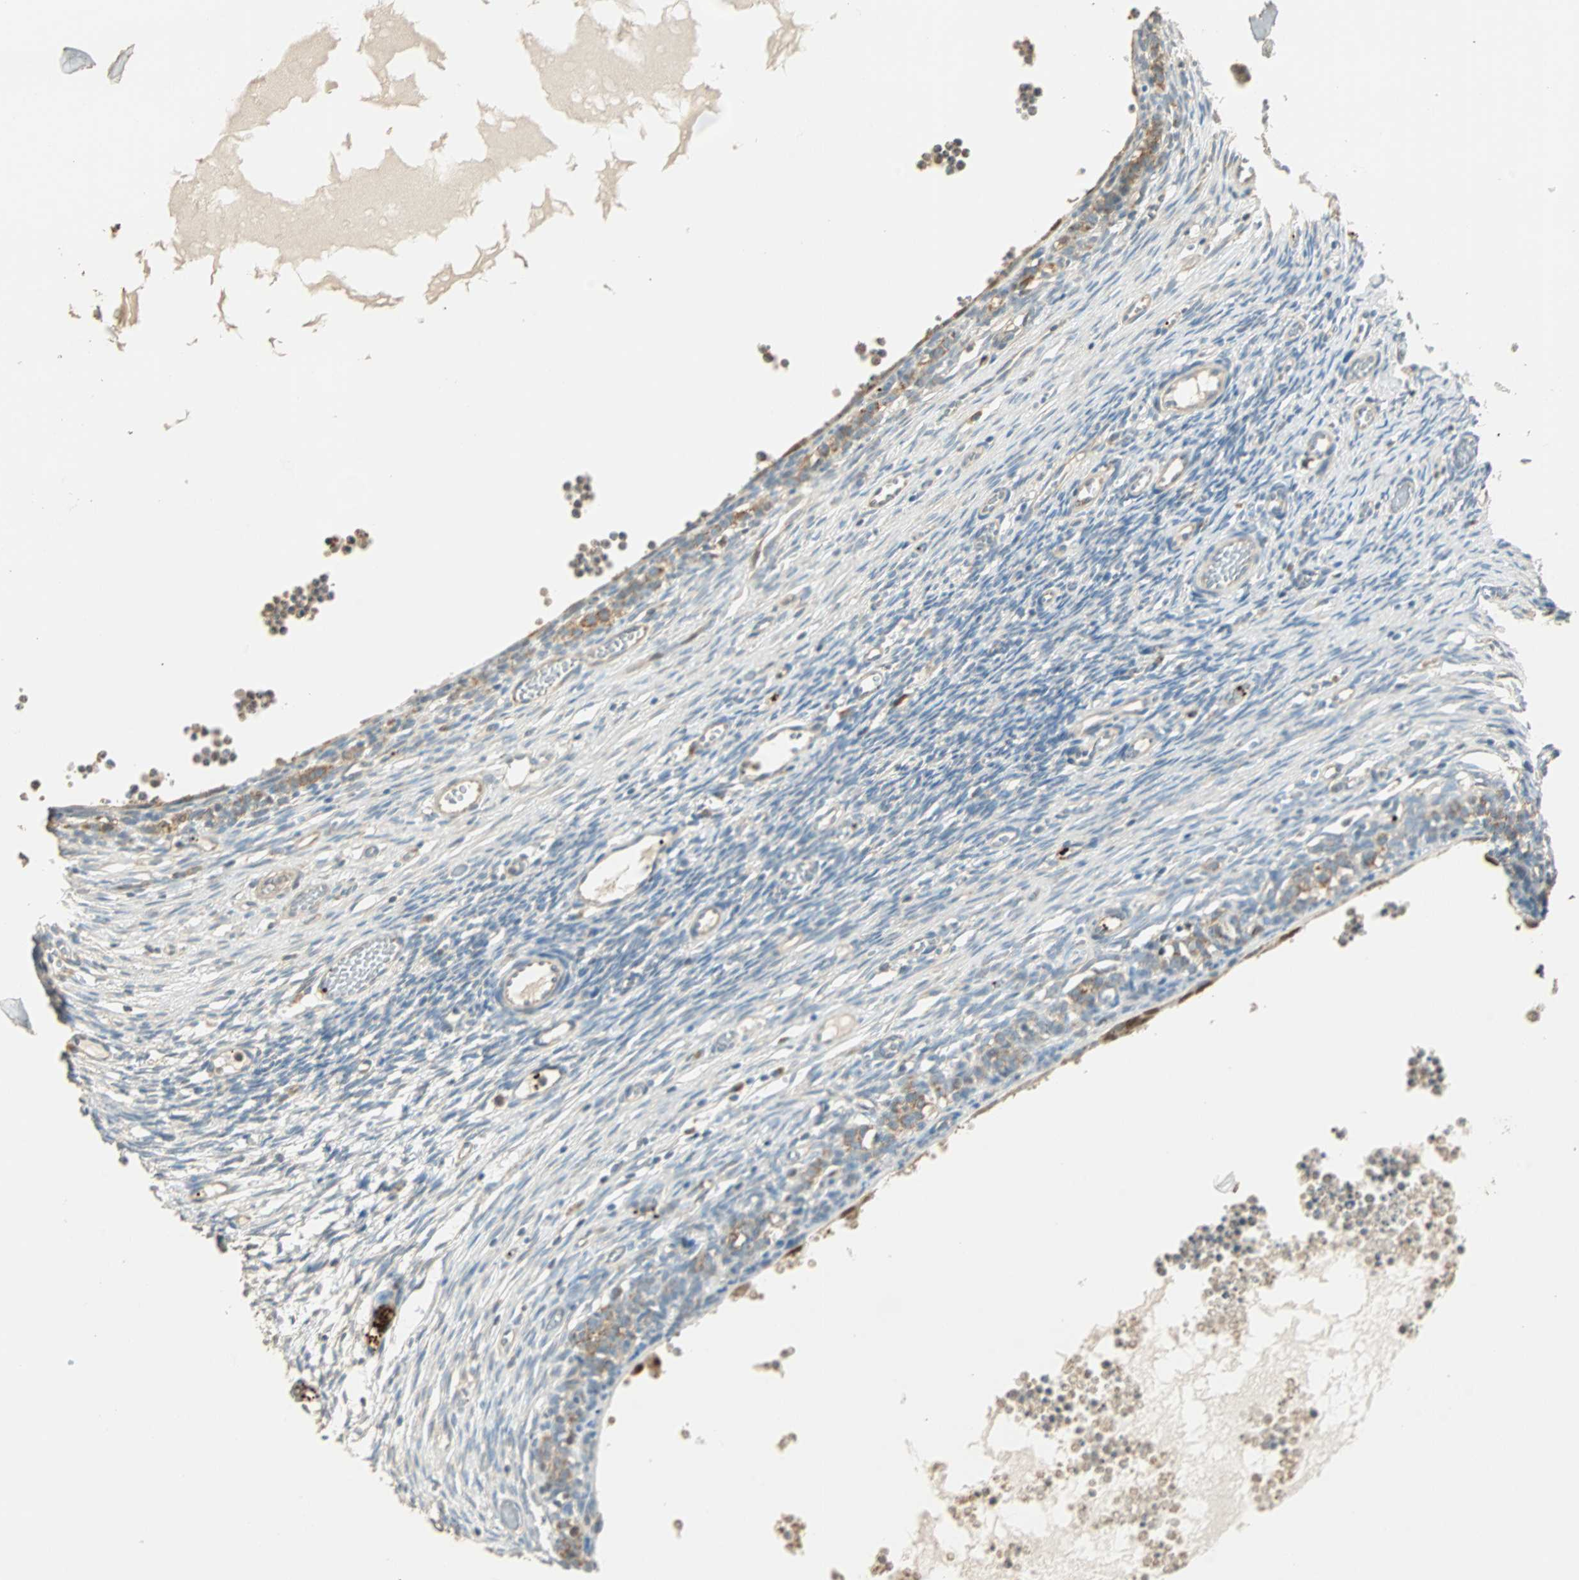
{"staining": {"intensity": "weak", "quantity": "25%-75%", "location": "cytoplasmic/membranous"}, "tissue": "ovary", "cell_type": "Follicle cells", "image_type": "normal", "snomed": [{"axis": "morphology", "description": "Normal tissue, NOS"}, {"axis": "topography", "description": "Ovary"}], "caption": "Human ovary stained with a brown dye reveals weak cytoplasmic/membranous positive positivity in about 25%-75% of follicle cells.", "gene": "RAD18", "patient": {"sex": "female", "age": 35}}